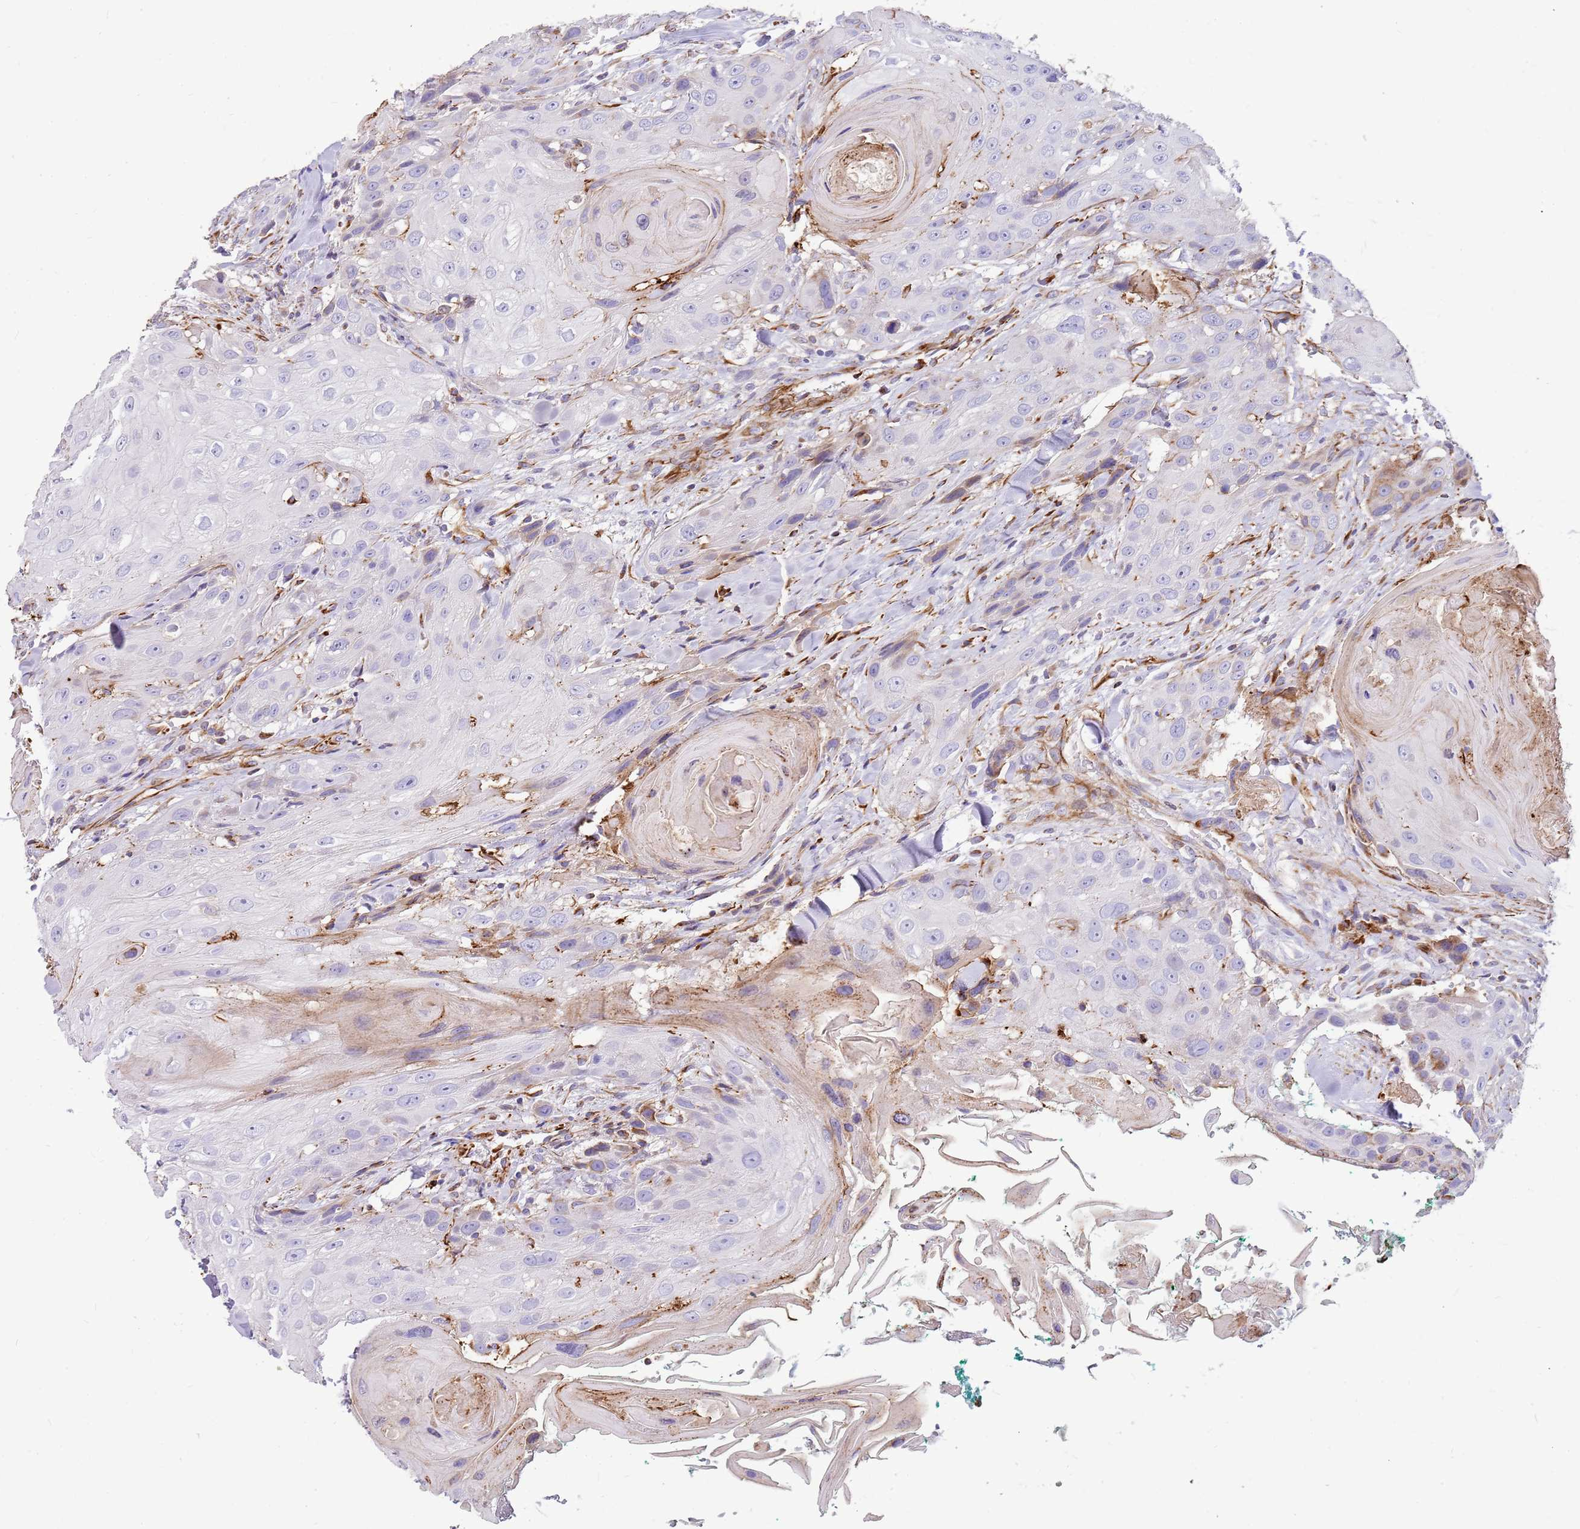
{"staining": {"intensity": "negative", "quantity": "none", "location": "none"}, "tissue": "head and neck cancer", "cell_type": "Tumor cells", "image_type": "cancer", "snomed": [{"axis": "morphology", "description": "Squamous cell carcinoma, NOS"}, {"axis": "topography", "description": "Head-Neck"}], "caption": "Head and neck squamous cell carcinoma was stained to show a protein in brown. There is no significant staining in tumor cells.", "gene": "ZDHHC1", "patient": {"sex": "male", "age": 81}}